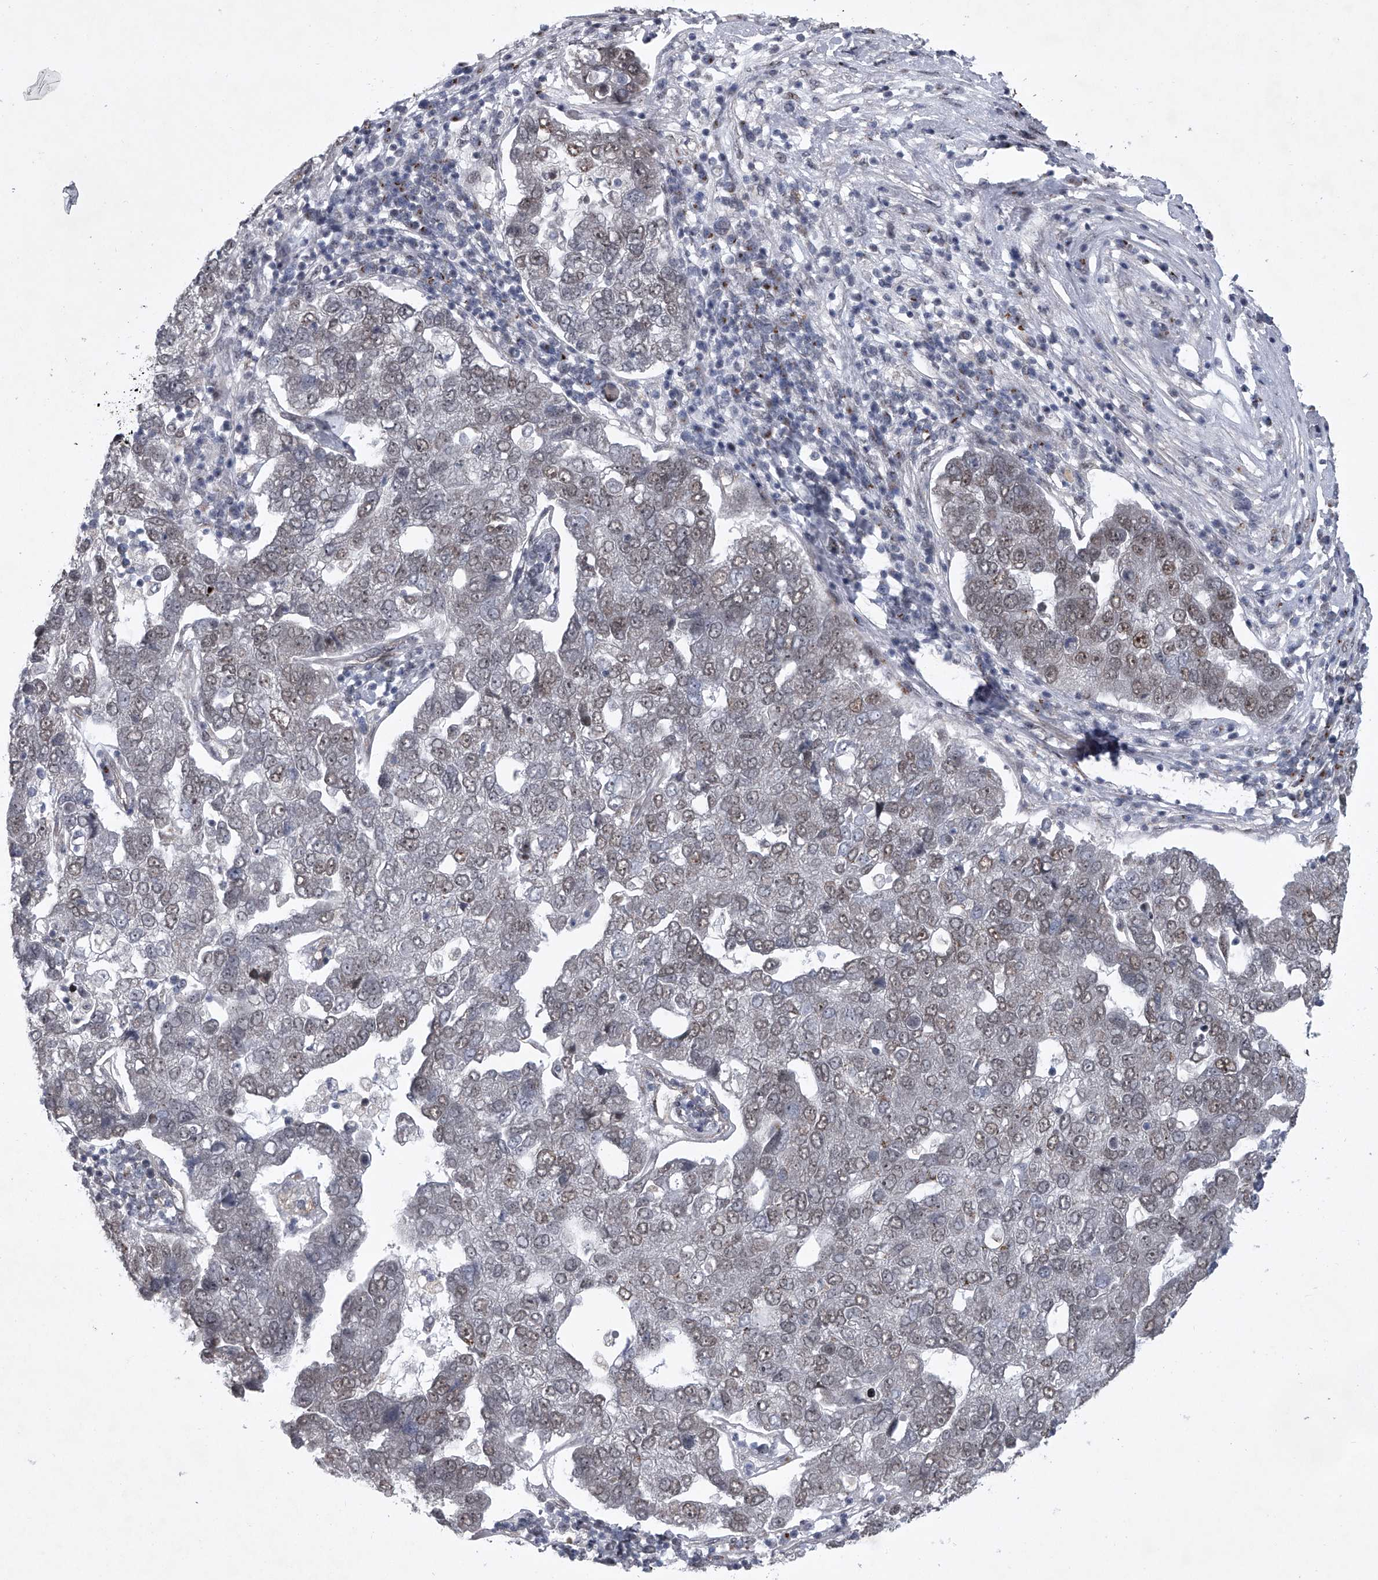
{"staining": {"intensity": "moderate", "quantity": "<25%", "location": "nuclear"}, "tissue": "pancreatic cancer", "cell_type": "Tumor cells", "image_type": "cancer", "snomed": [{"axis": "morphology", "description": "Adenocarcinoma, NOS"}, {"axis": "topography", "description": "Pancreas"}], "caption": "The immunohistochemical stain labels moderate nuclear positivity in tumor cells of adenocarcinoma (pancreatic) tissue. The protein is stained brown, and the nuclei are stained in blue (DAB IHC with brightfield microscopy, high magnification).", "gene": "MLLT1", "patient": {"sex": "female", "age": 61}}